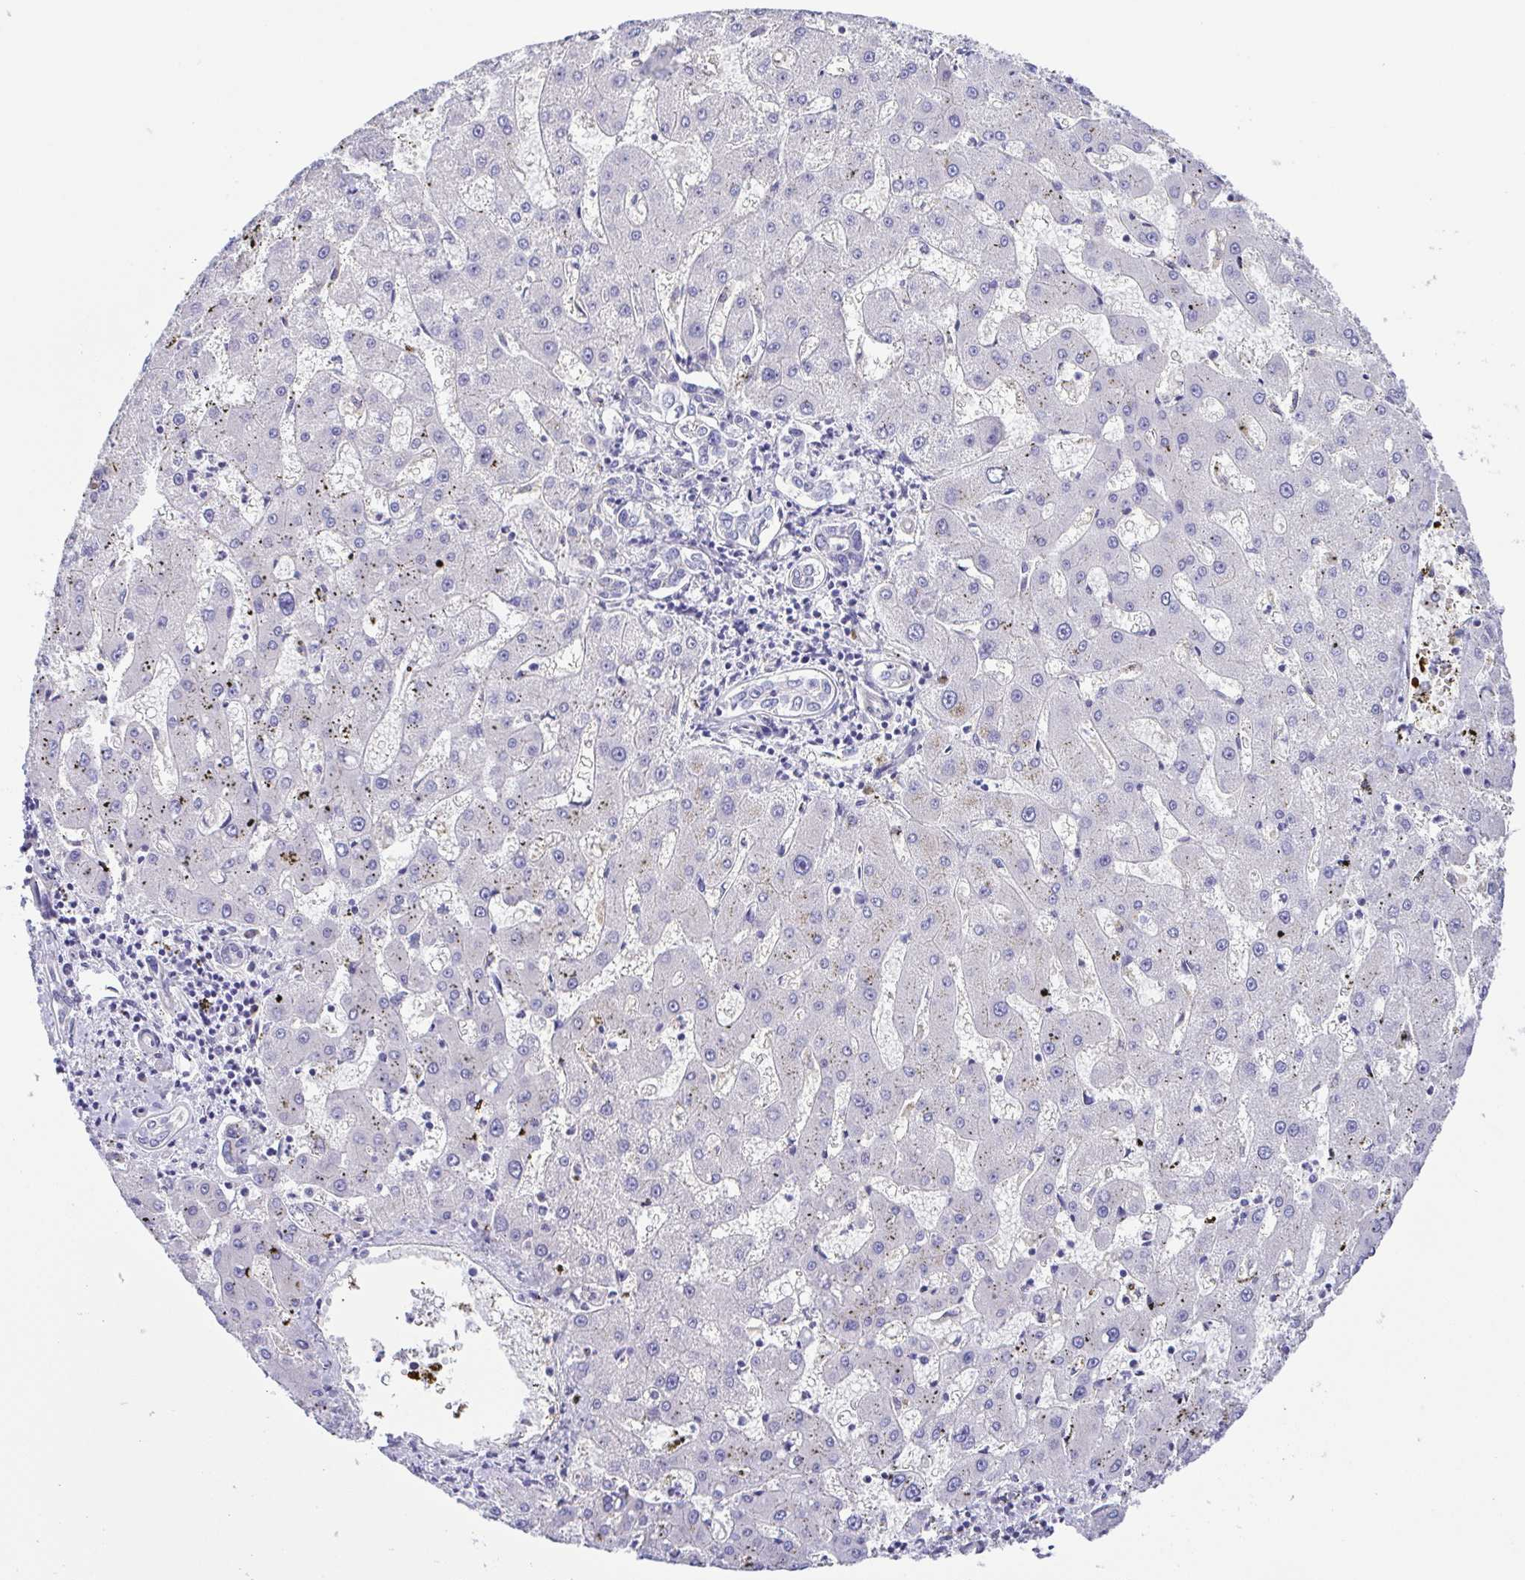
{"staining": {"intensity": "negative", "quantity": "none", "location": "none"}, "tissue": "liver cancer", "cell_type": "Tumor cells", "image_type": "cancer", "snomed": [{"axis": "morphology", "description": "Carcinoma, Hepatocellular, NOS"}, {"axis": "topography", "description": "Liver"}], "caption": "There is no significant positivity in tumor cells of liver hepatocellular carcinoma.", "gene": "PKDREJ", "patient": {"sex": "male", "age": 67}}